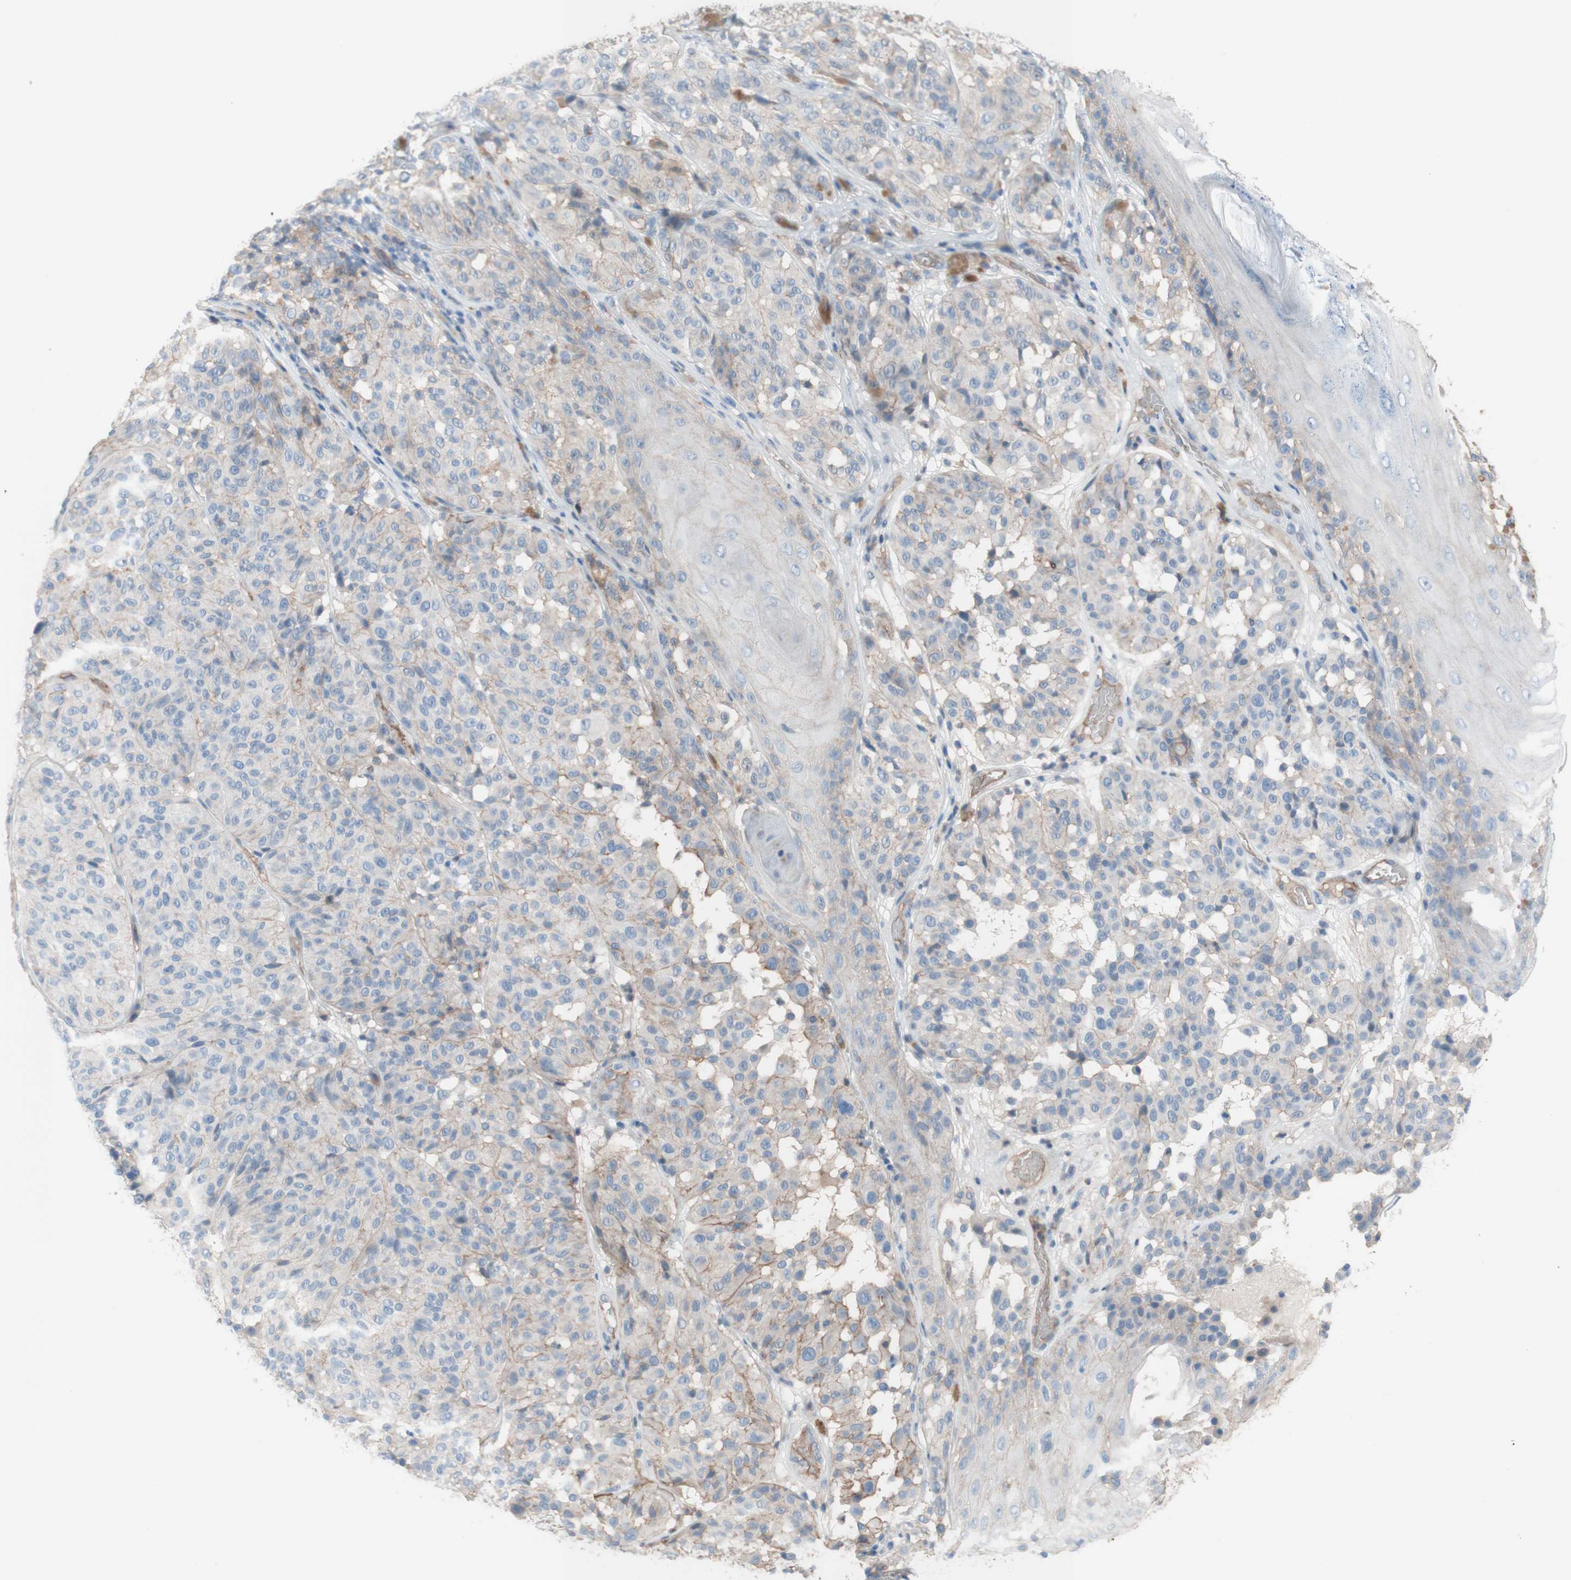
{"staining": {"intensity": "weak", "quantity": ">75%", "location": "cytoplasmic/membranous"}, "tissue": "melanoma", "cell_type": "Tumor cells", "image_type": "cancer", "snomed": [{"axis": "morphology", "description": "Malignant melanoma, NOS"}, {"axis": "topography", "description": "Skin"}], "caption": "Immunohistochemical staining of human malignant melanoma reveals weak cytoplasmic/membranous protein expression in approximately >75% of tumor cells.", "gene": "CD46", "patient": {"sex": "female", "age": 46}}